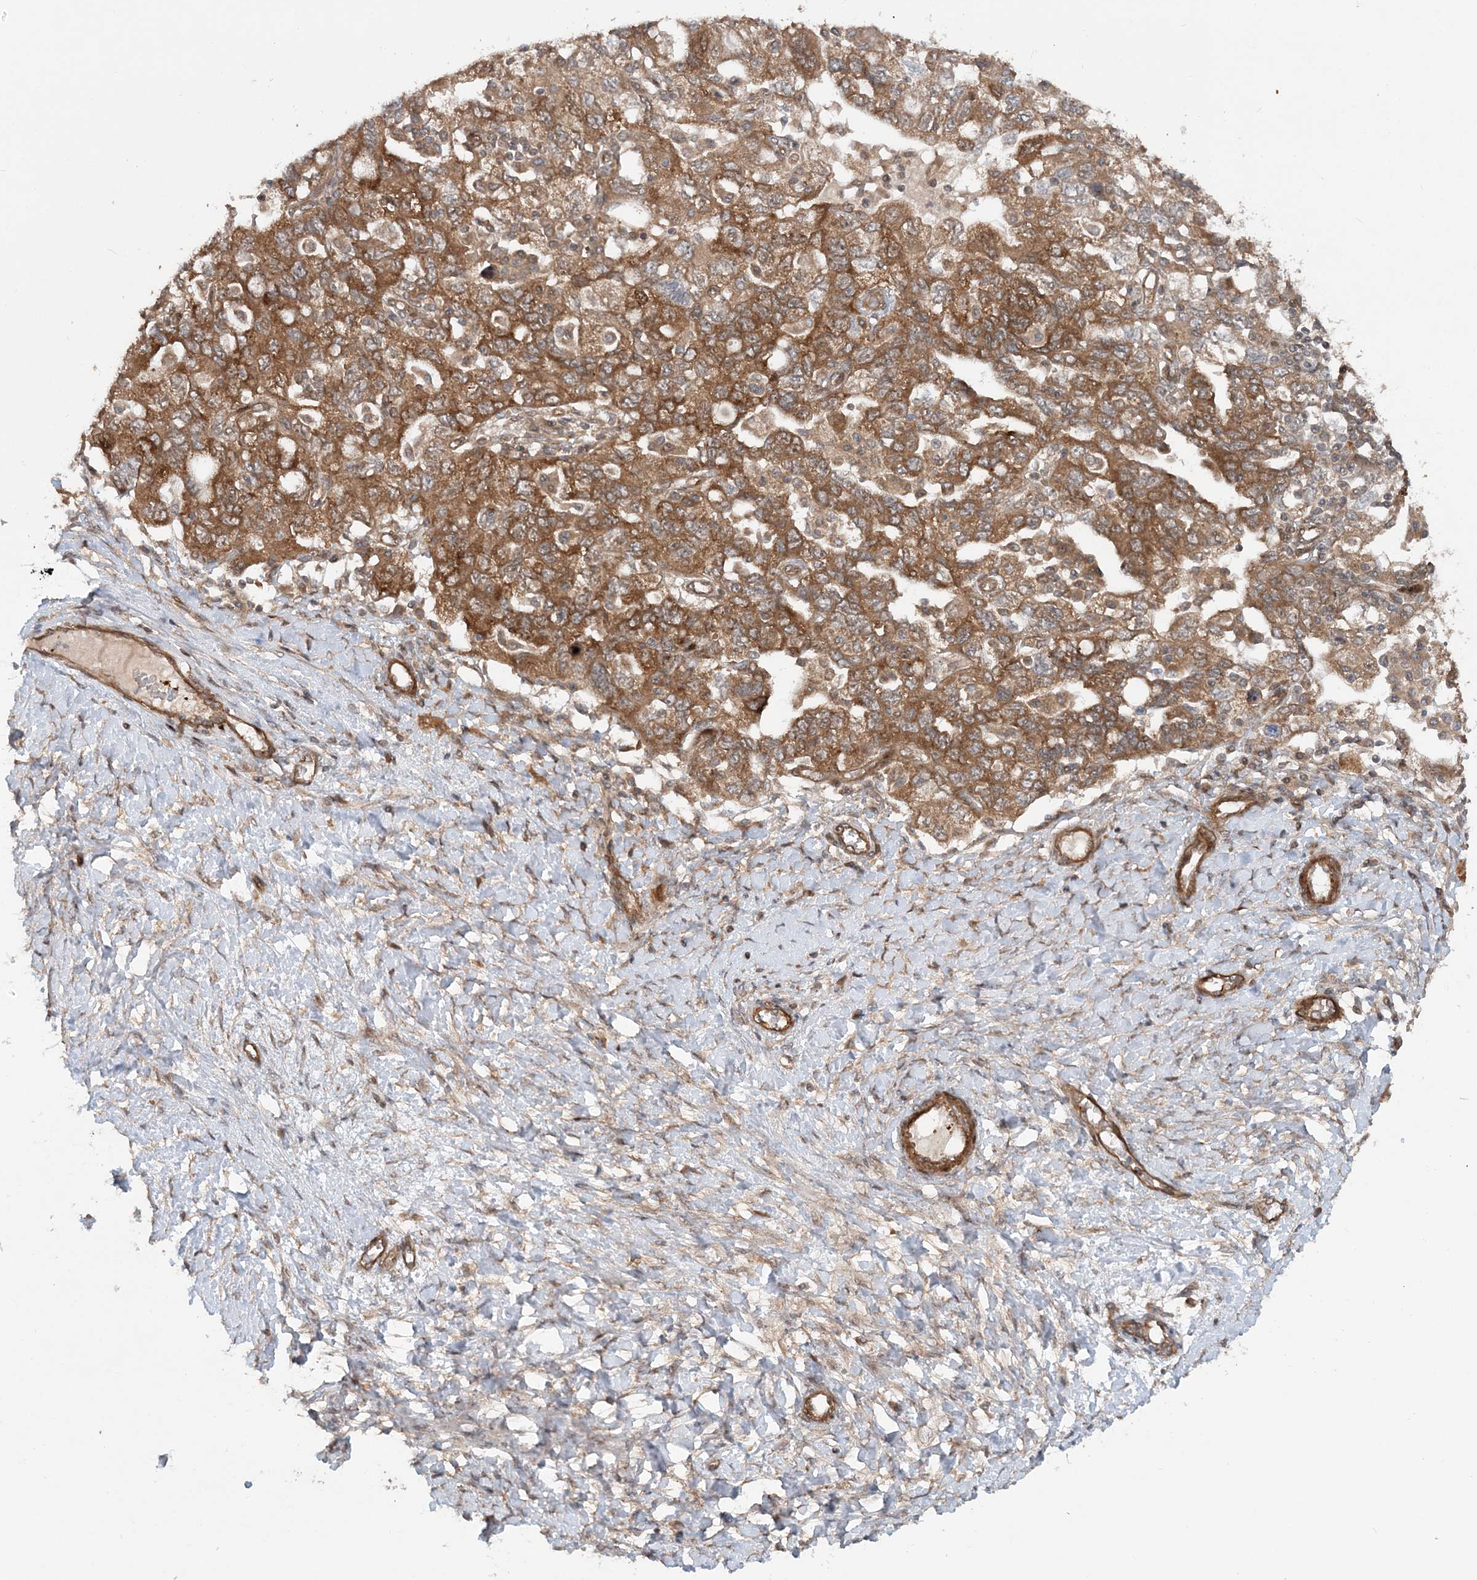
{"staining": {"intensity": "moderate", "quantity": ">75%", "location": "cytoplasmic/membranous"}, "tissue": "ovarian cancer", "cell_type": "Tumor cells", "image_type": "cancer", "snomed": [{"axis": "morphology", "description": "Carcinoma, NOS"}, {"axis": "morphology", "description": "Cystadenocarcinoma, serous, NOS"}, {"axis": "topography", "description": "Ovary"}], "caption": "There is medium levels of moderate cytoplasmic/membranous expression in tumor cells of ovarian serous cystadenocarcinoma, as demonstrated by immunohistochemical staining (brown color).", "gene": "GEMIN5", "patient": {"sex": "female", "age": 69}}